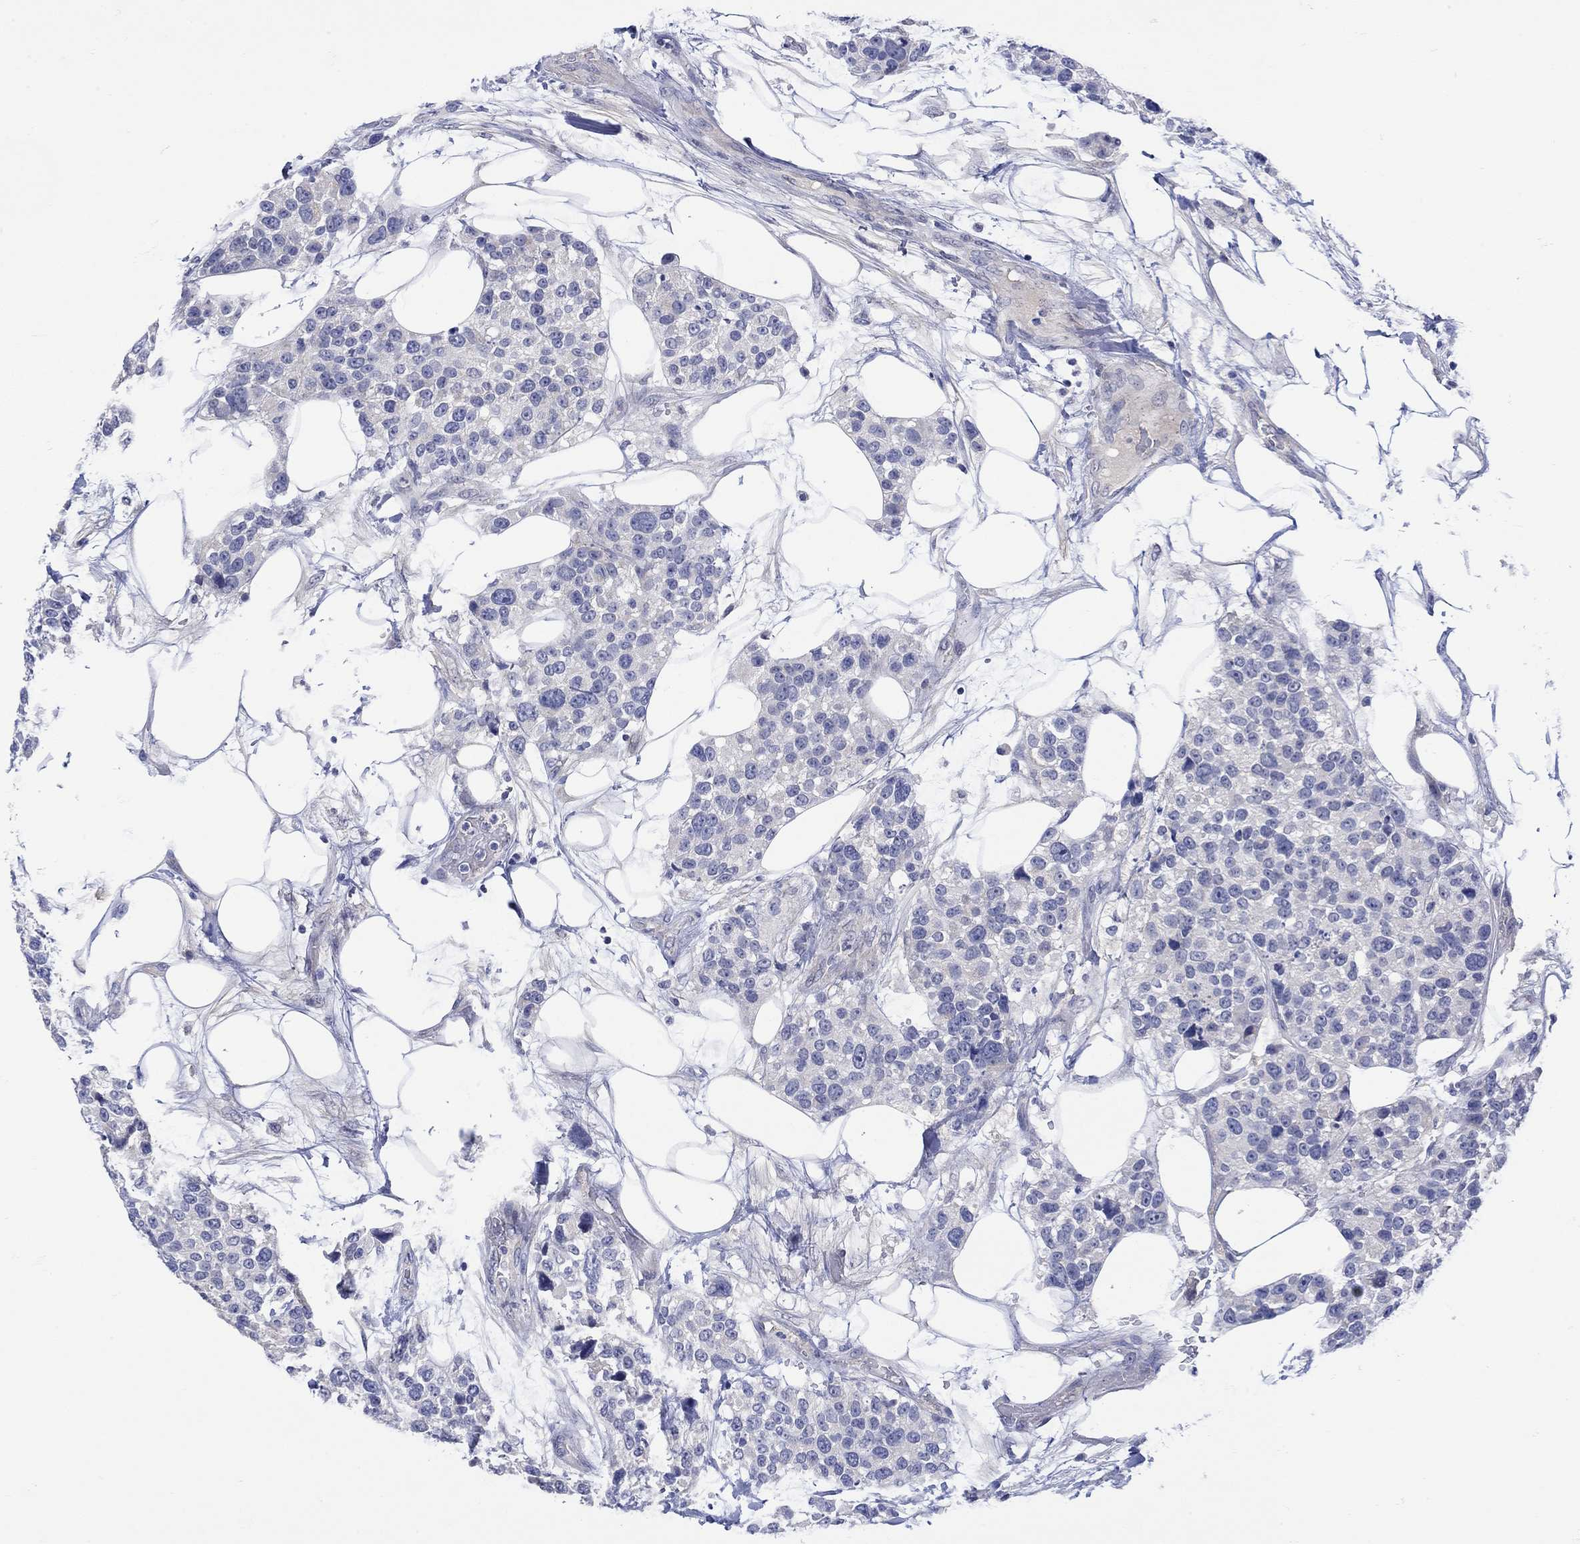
{"staining": {"intensity": "negative", "quantity": "none", "location": "none"}, "tissue": "urothelial cancer", "cell_type": "Tumor cells", "image_type": "cancer", "snomed": [{"axis": "morphology", "description": "Urothelial carcinoma, High grade"}, {"axis": "topography", "description": "Urinary bladder"}], "caption": "The immunohistochemistry (IHC) photomicrograph has no significant expression in tumor cells of urothelial cancer tissue.", "gene": "MSI1", "patient": {"sex": "male", "age": 77}}